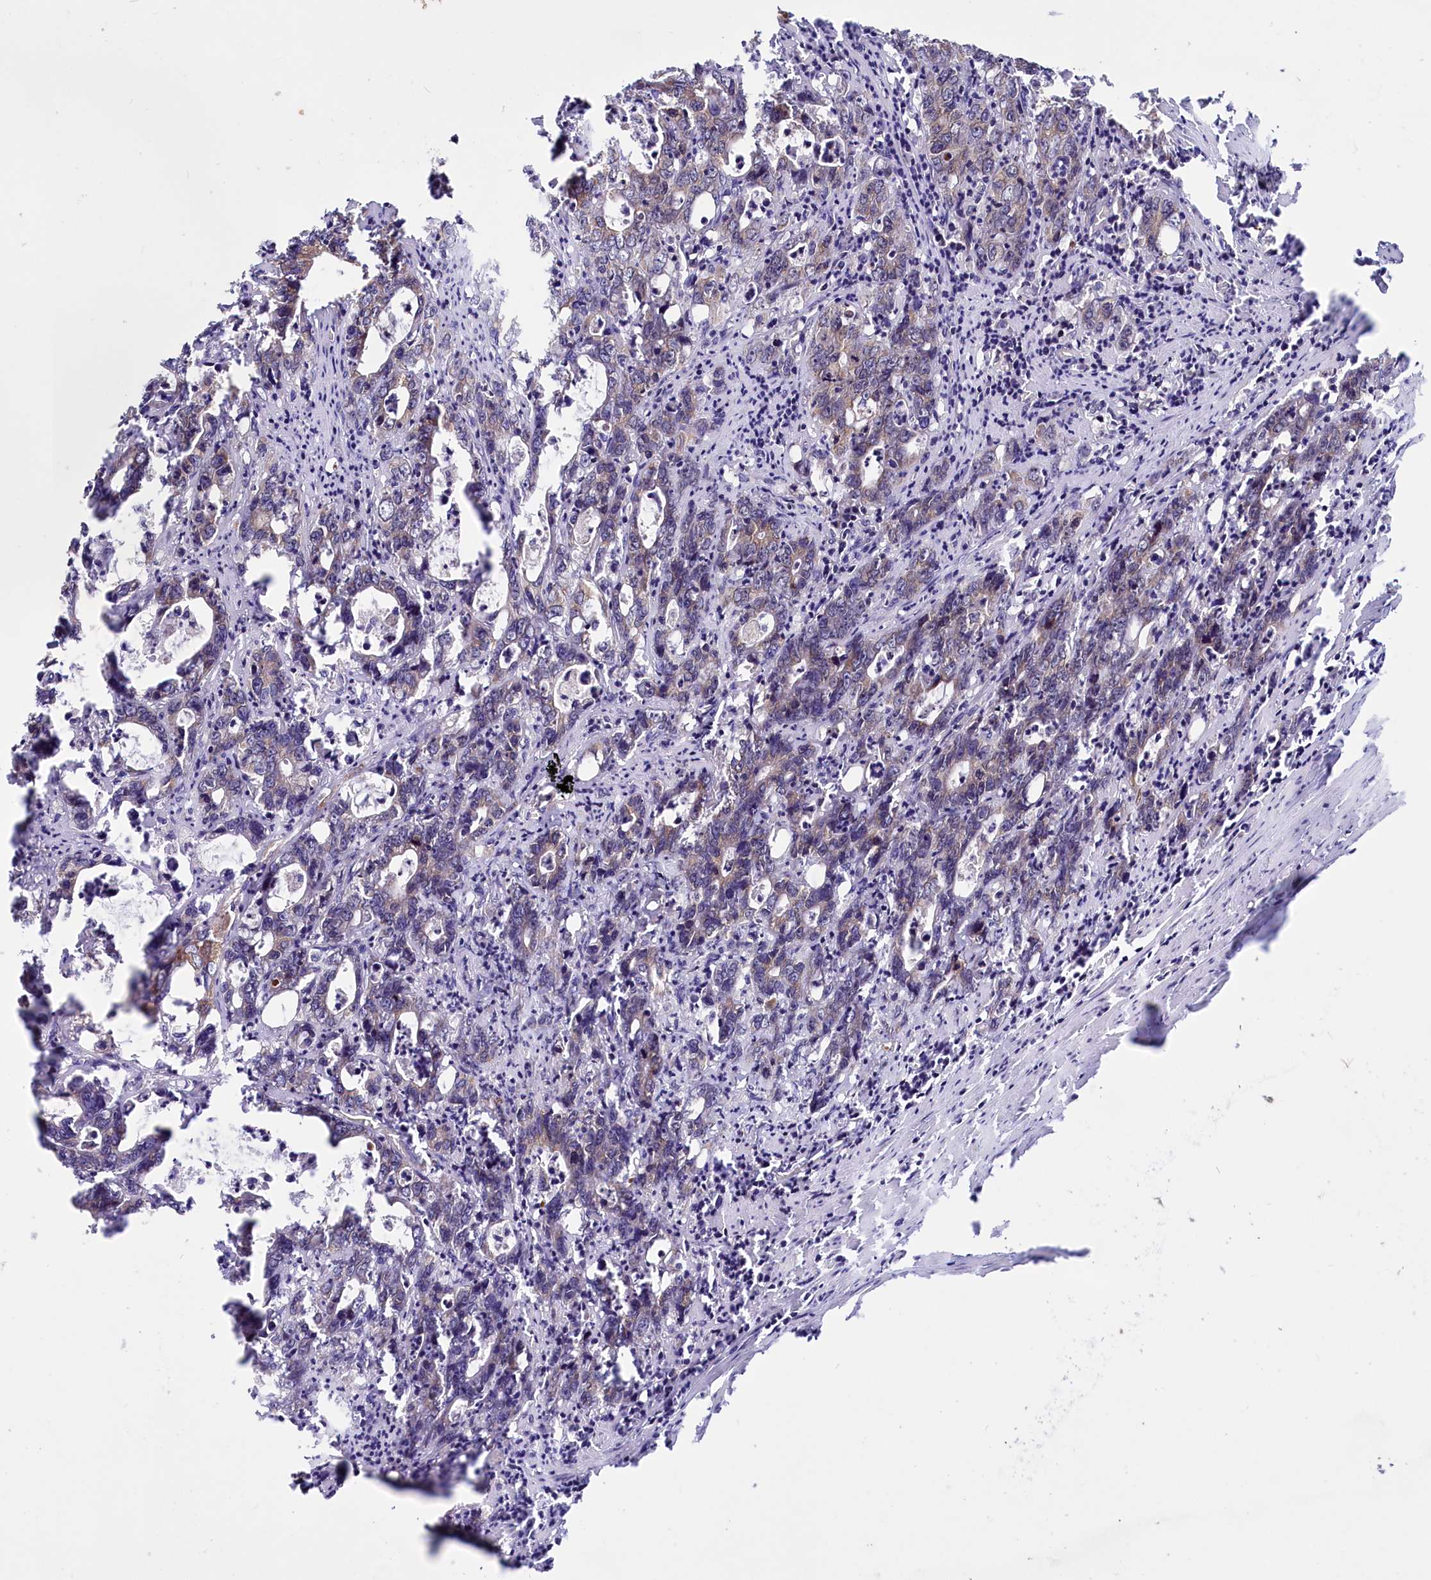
{"staining": {"intensity": "weak", "quantity": ">75%", "location": "cytoplasmic/membranous"}, "tissue": "colorectal cancer", "cell_type": "Tumor cells", "image_type": "cancer", "snomed": [{"axis": "morphology", "description": "Adenocarcinoma, NOS"}, {"axis": "topography", "description": "Colon"}], "caption": "Immunohistochemistry (IHC) histopathology image of adenocarcinoma (colorectal) stained for a protein (brown), which demonstrates low levels of weak cytoplasmic/membranous positivity in about >75% of tumor cells.", "gene": "PHC3", "patient": {"sex": "female", "age": 75}}